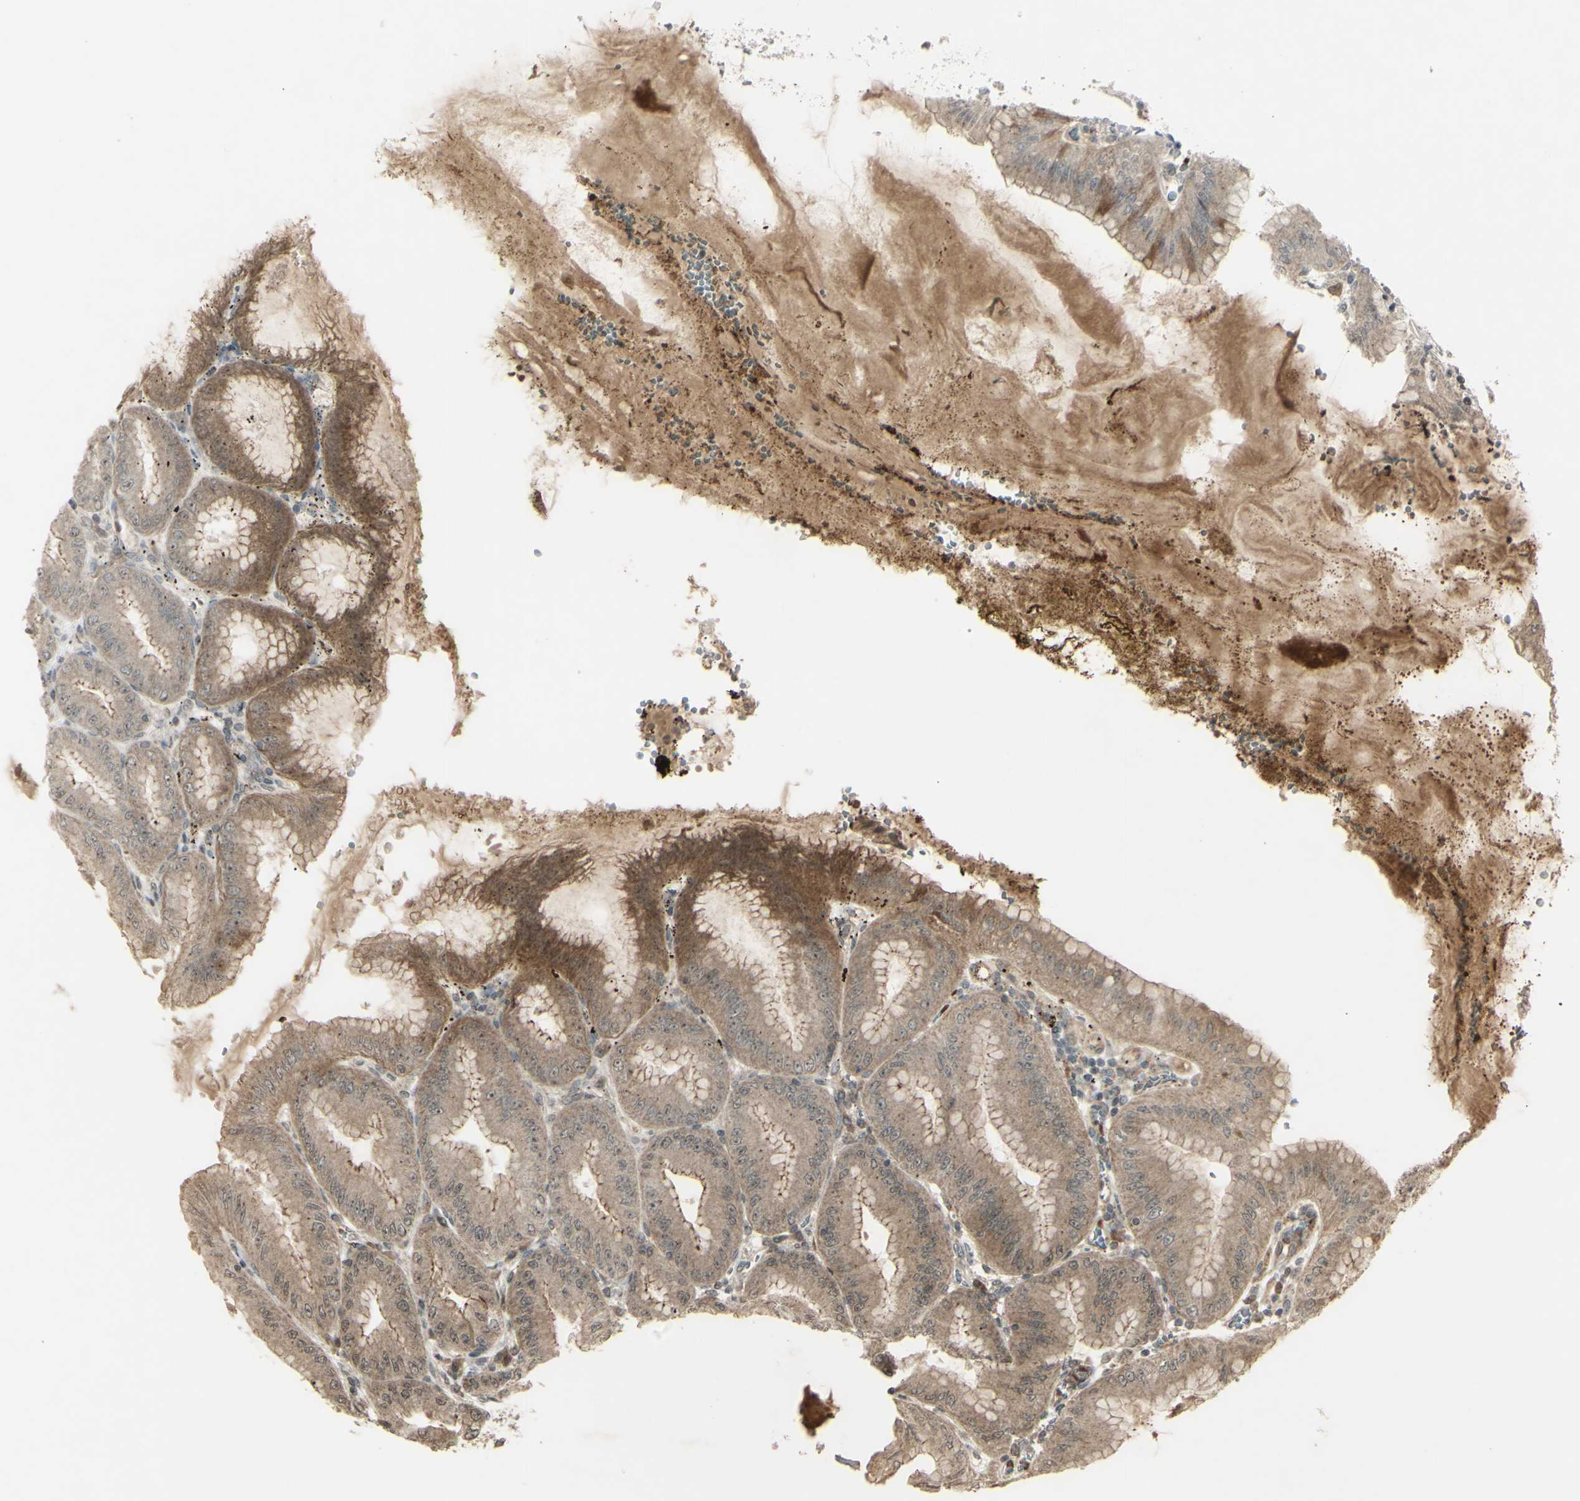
{"staining": {"intensity": "moderate", "quantity": ">75%", "location": "cytoplasmic/membranous,nuclear"}, "tissue": "stomach", "cell_type": "Glandular cells", "image_type": "normal", "snomed": [{"axis": "morphology", "description": "Normal tissue, NOS"}, {"axis": "topography", "description": "Stomach, lower"}], "caption": "A medium amount of moderate cytoplasmic/membranous,nuclear expression is present in about >75% of glandular cells in normal stomach.", "gene": "BLNK", "patient": {"sex": "male", "age": 71}}